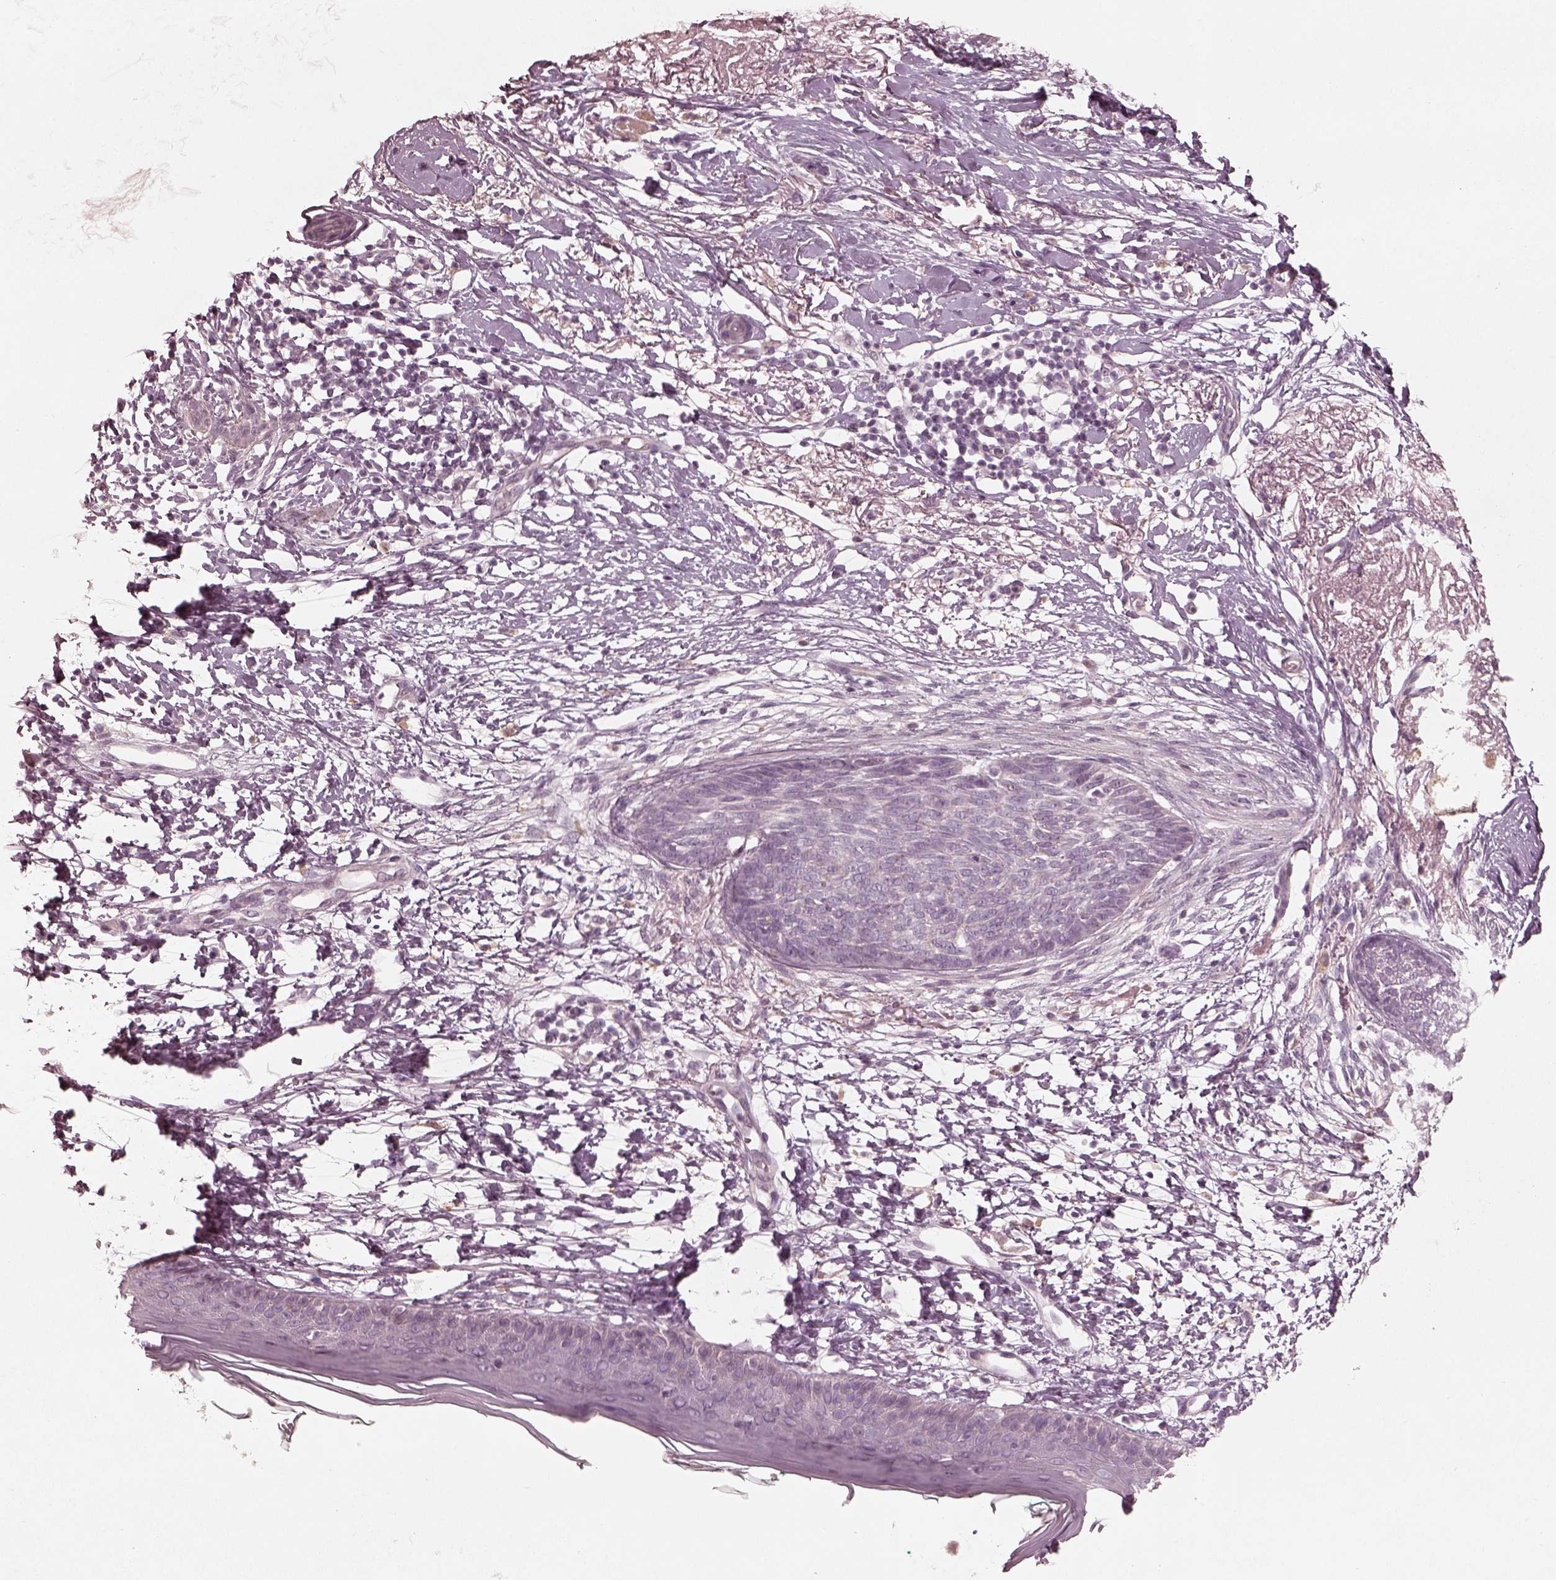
{"staining": {"intensity": "negative", "quantity": "none", "location": "none"}, "tissue": "skin cancer", "cell_type": "Tumor cells", "image_type": "cancer", "snomed": [{"axis": "morphology", "description": "Normal tissue, NOS"}, {"axis": "morphology", "description": "Basal cell carcinoma"}, {"axis": "topography", "description": "Skin"}], "caption": "Tumor cells show no significant staining in skin cancer.", "gene": "ADRB3", "patient": {"sex": "male", "age": 84}}